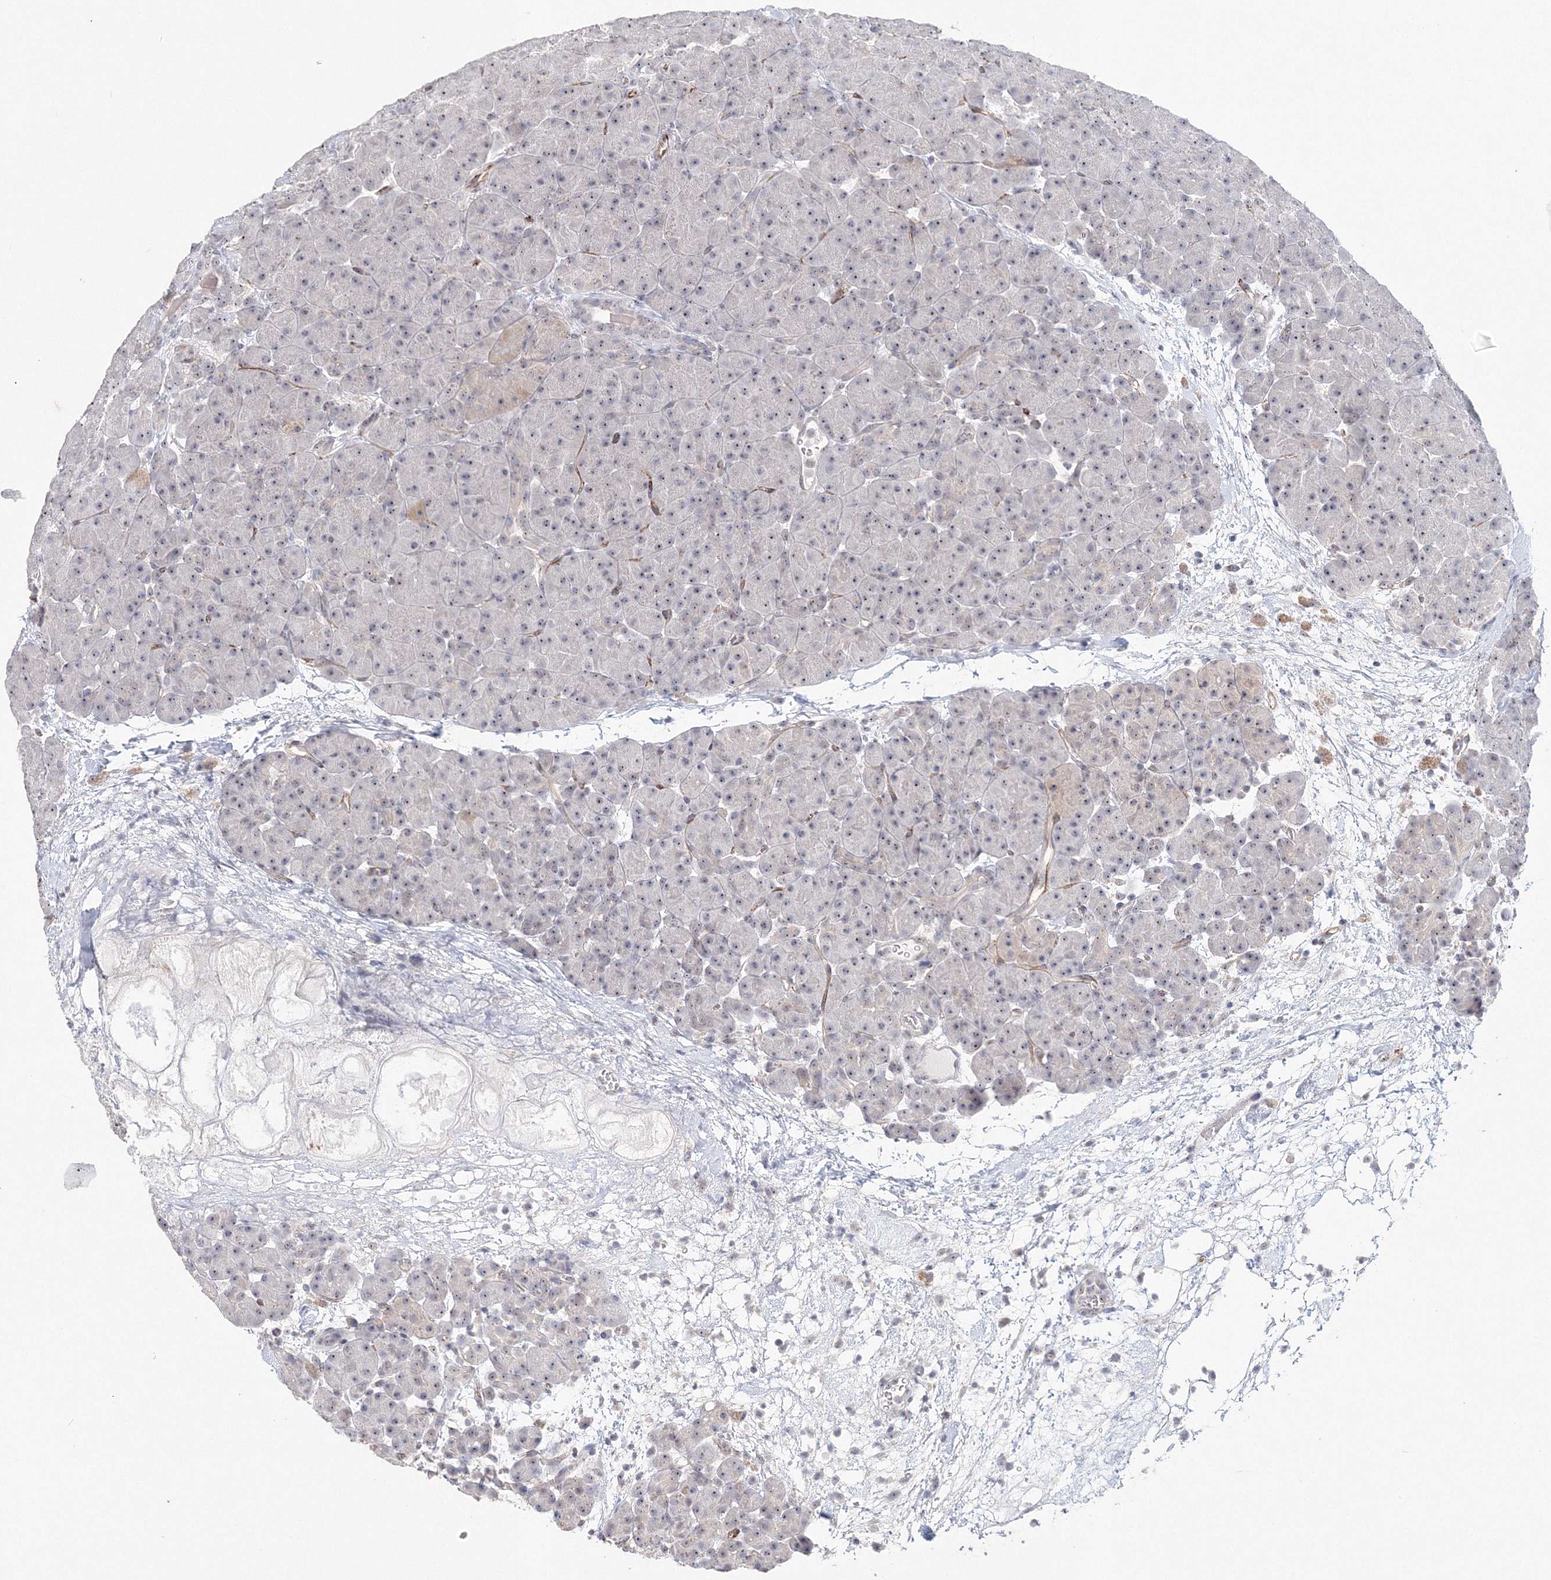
{"staining": {"intensity": "moderate", "quantity": "25%-75%", "location": "cytoplasmic/membranous,nuclear"}, "tissue": "pancreas", "cell_type": "Exocrine glandular cells", "image_type": "normal", "snomed": [{"axis": "morphology", "description": "Normal tissue, NOS"}, {"axis": "topography", "description": "Pancreas"}], "caption": "Moderate cytoplasmic/membranous,nuclear protein expression is identified in about 25%-75% of exocrine glandular cells in pancreas.", "gene": "SIRT7", "patient": {"sex": "male", "age": 66}}